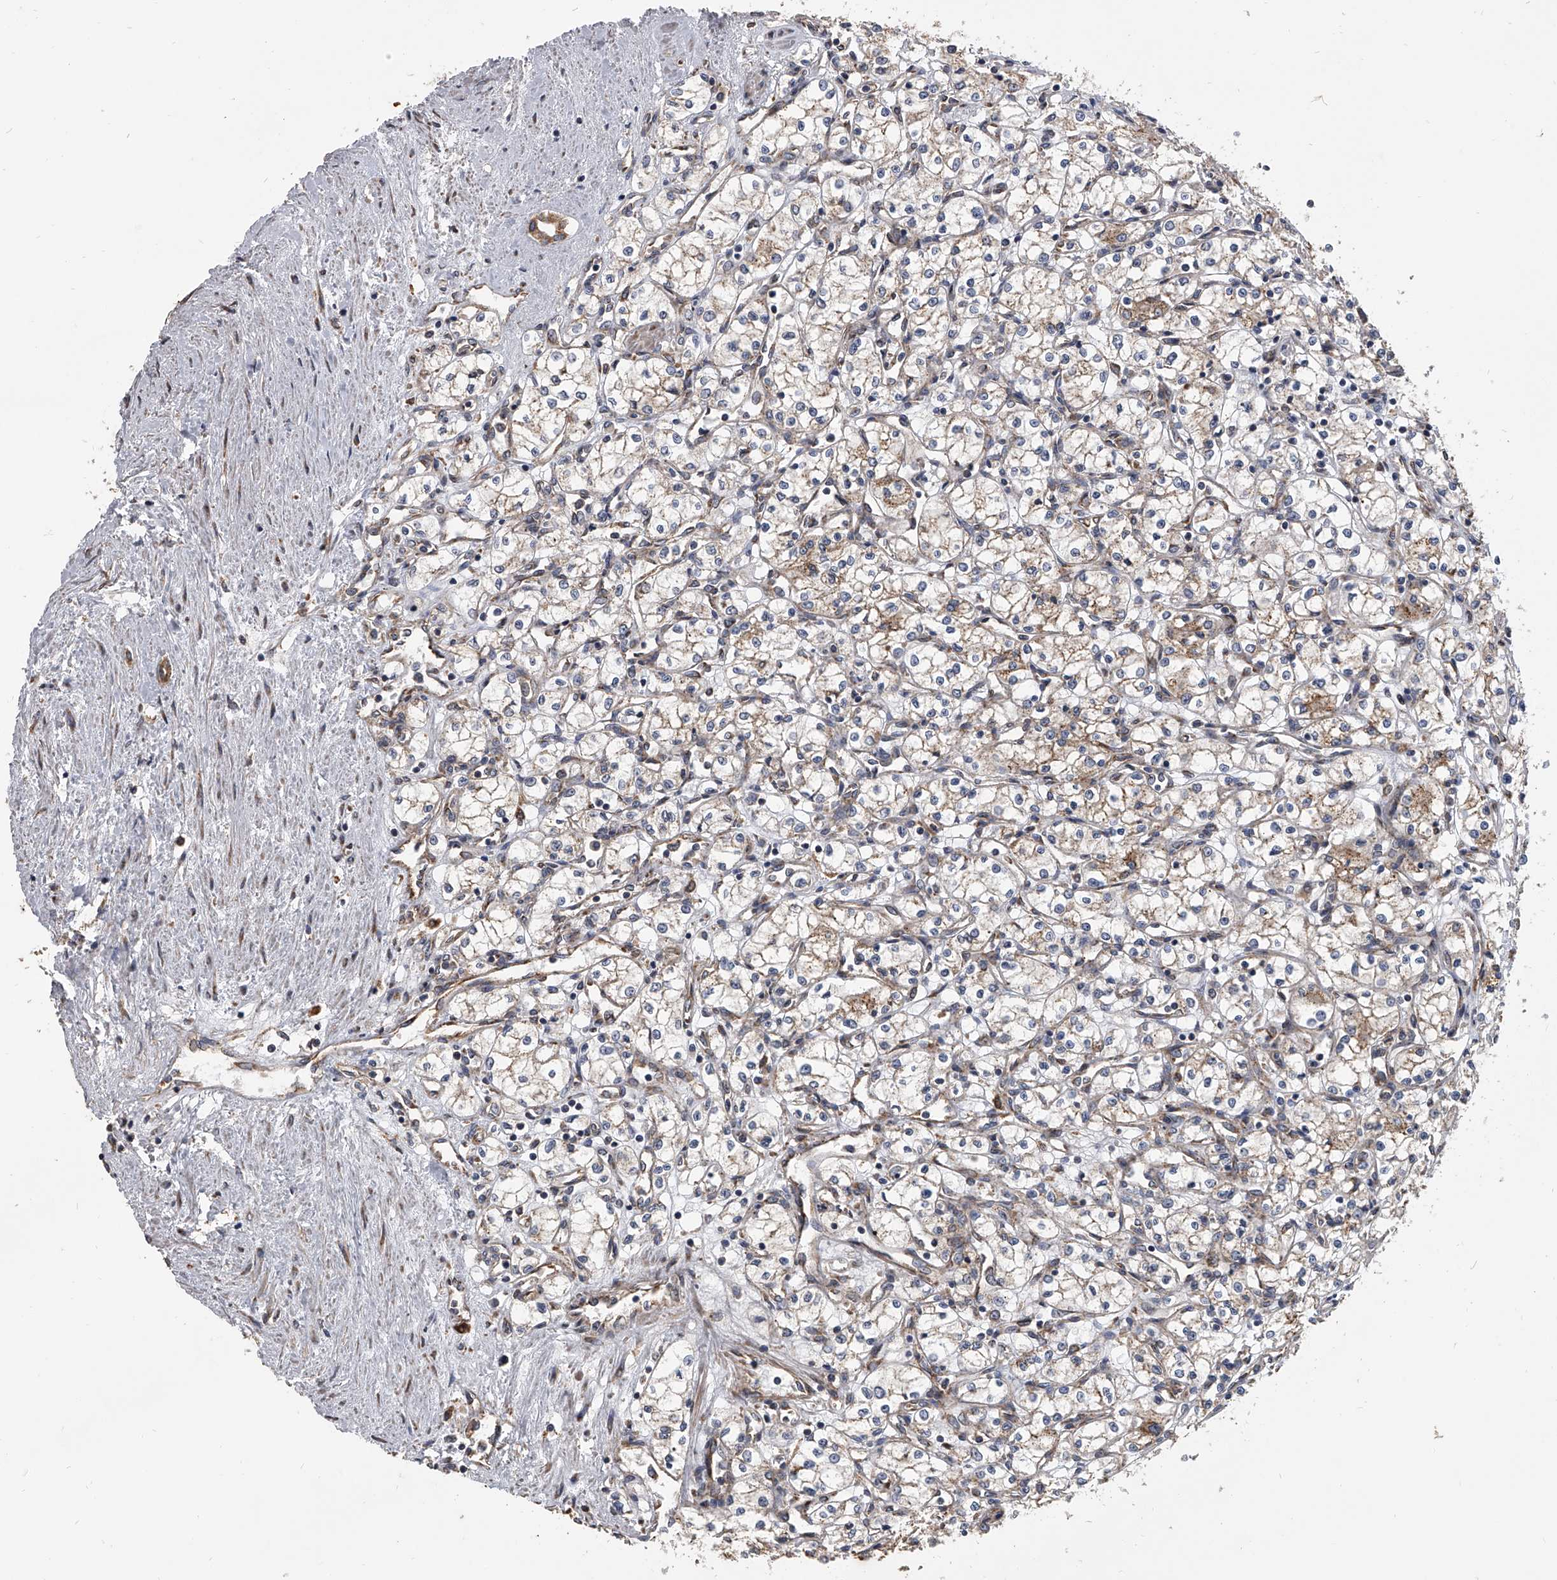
{"staining": {"intensity": "negative", "quantity": "none", "location": "none"}, "tissue": "renal cancer", "cell_type": "Tumor cells", "image_type": "cancer", "snomed": [{"axis": "morphology", "description": "Adenocarcinoma, NOS"}, {"axis": "topography", "description": "Kidney"}], "caption": "Human renal cancer stained for a protein using IHC shows no positivity in tumor cells.", "gene": "EXOC4", "patient": {"sex": "male", "age": 59}}